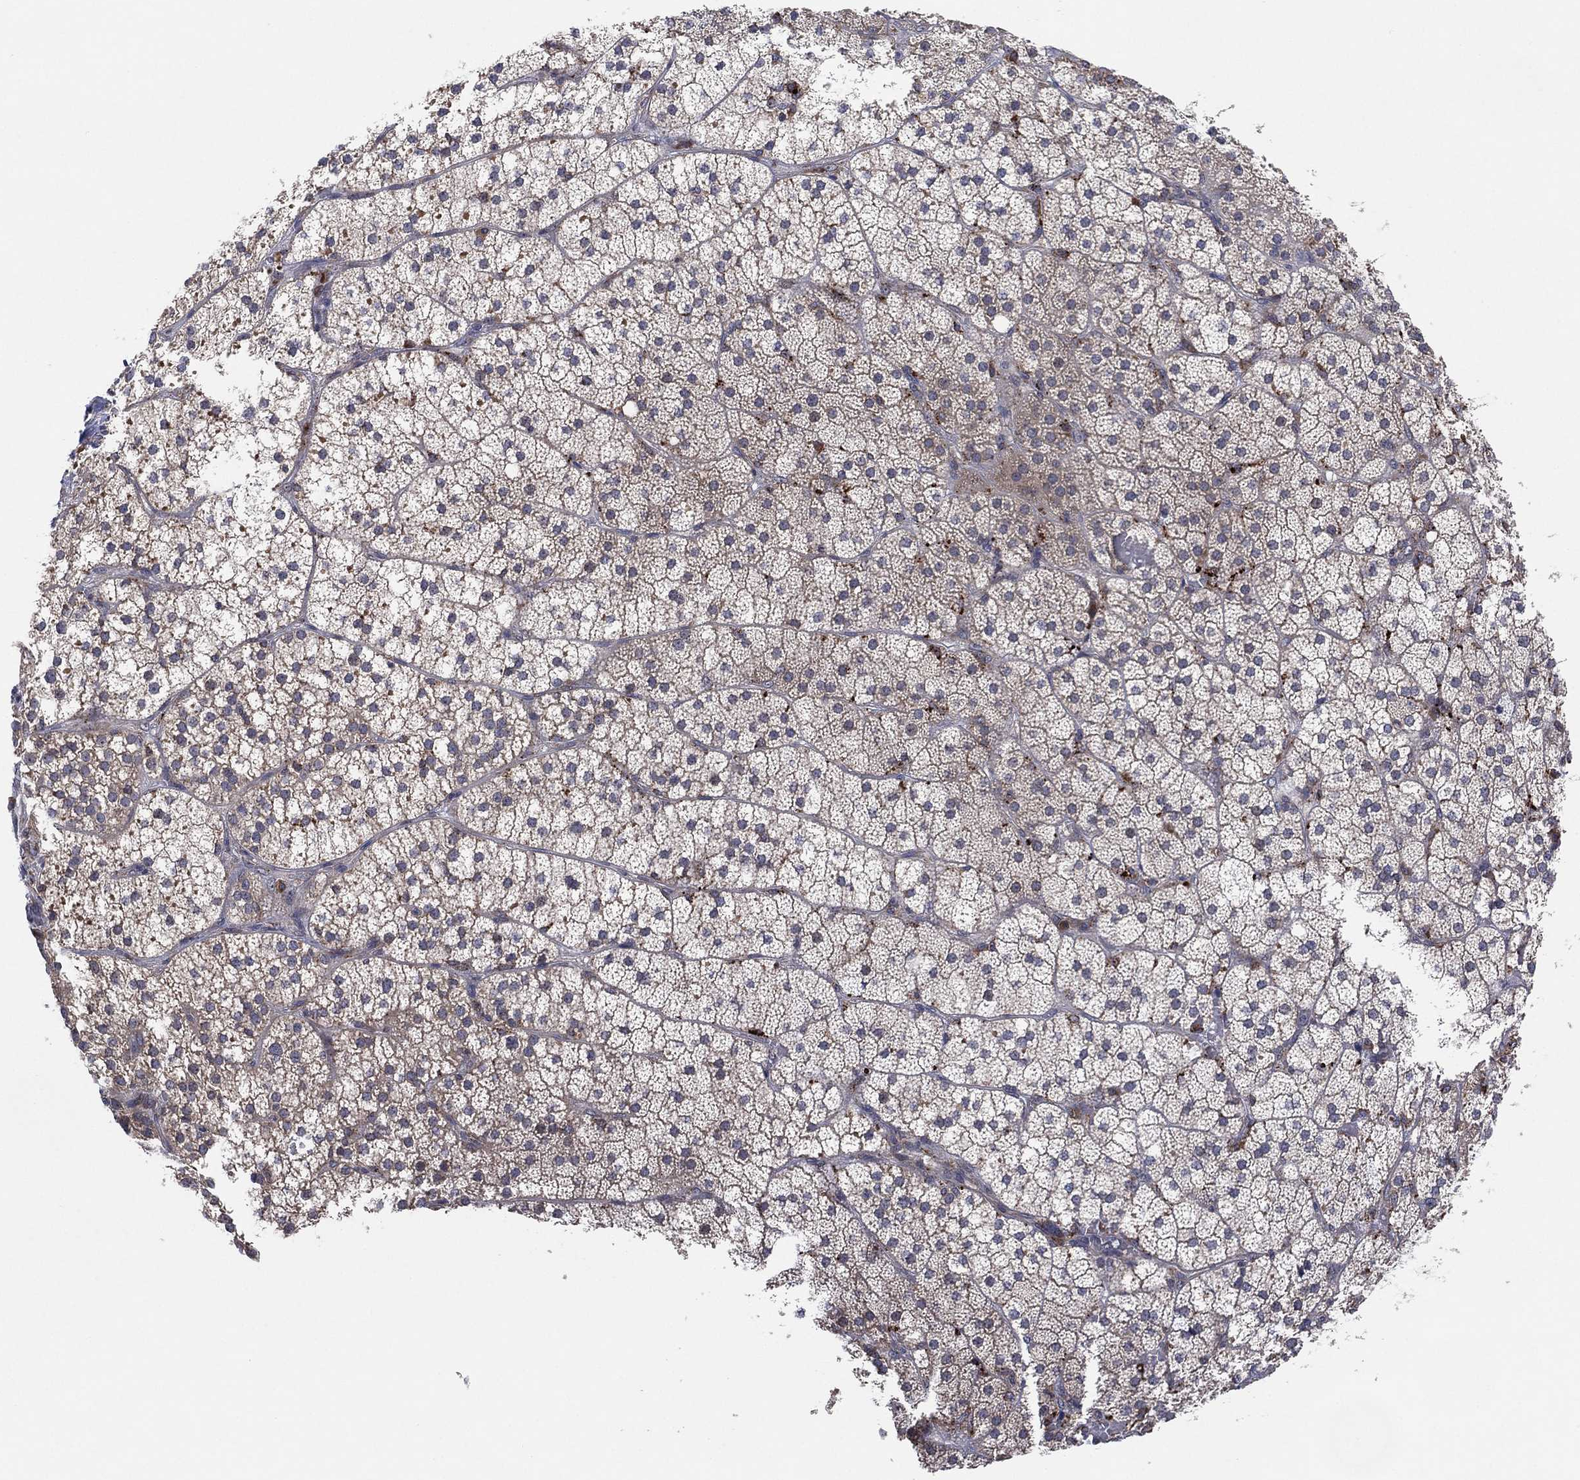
{"staining": {"intensity": "weak", "quantity": "<25%", "location": "cytoplasmic/membranous"}, "tissue": "adrenal gland", "cell_type": "Glandular cells", "image_type": "normal", "snomed": [{"axis": "morphology", "description": "Normal tissue, NOS"}, {"axis": "topography", "description": "Adrenal gland"}], "caption": "IHC photomicrograph of benign adrenal gland: human adrenal gland stained with DAB (3,3'-diaminobenzidine) exhibits no significant protein expression in glandular cells. Nuclei are stained in blue.", "gene": "FAM104A", "patient": {"sex": "male", "age": 53}}